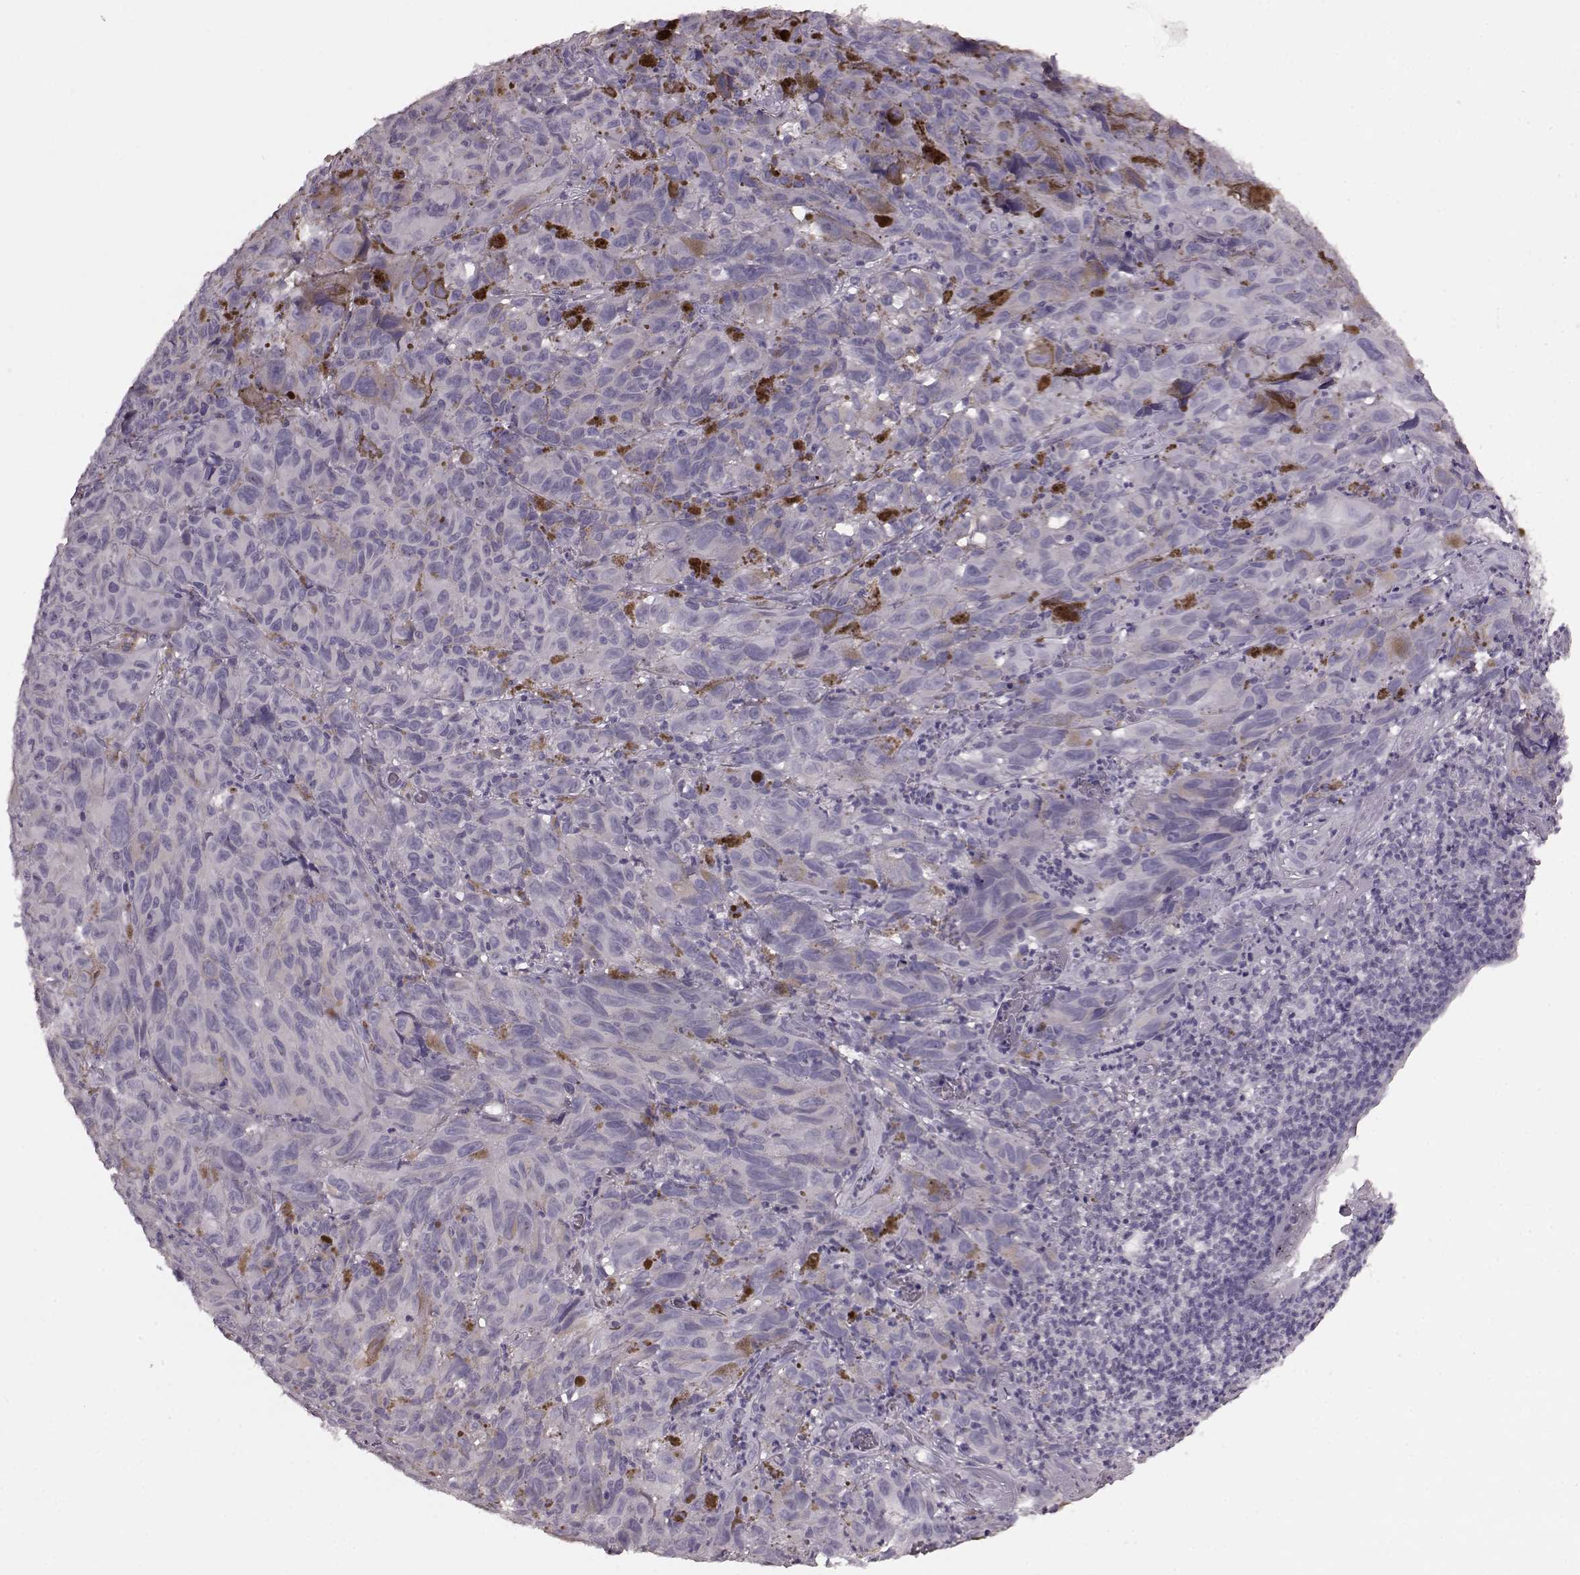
{"staining": {"intensity": "negative", "quantity": "none", "location": "none"}, "tissue": "melanoma", "cell_type": "Tumor cells", "image_type": "cancer", "snomed": [{"axis": "morphology", "description": "Malignant melanoma, NOS"}, {"axis": "topography", "description": "Vulva, labia, clitoris and Bartholin´s gland, NO"}], "caption": "Immunohistochemistry (IHC) of human melanoma demonstrates no positivity in tumor cells. (DAB (3,3'-diaminobenzidine) immunohistochemistry (IHC), high magnification).", "gene": "CRYBA2", "patient": {"sex": "female", "age": 75}}